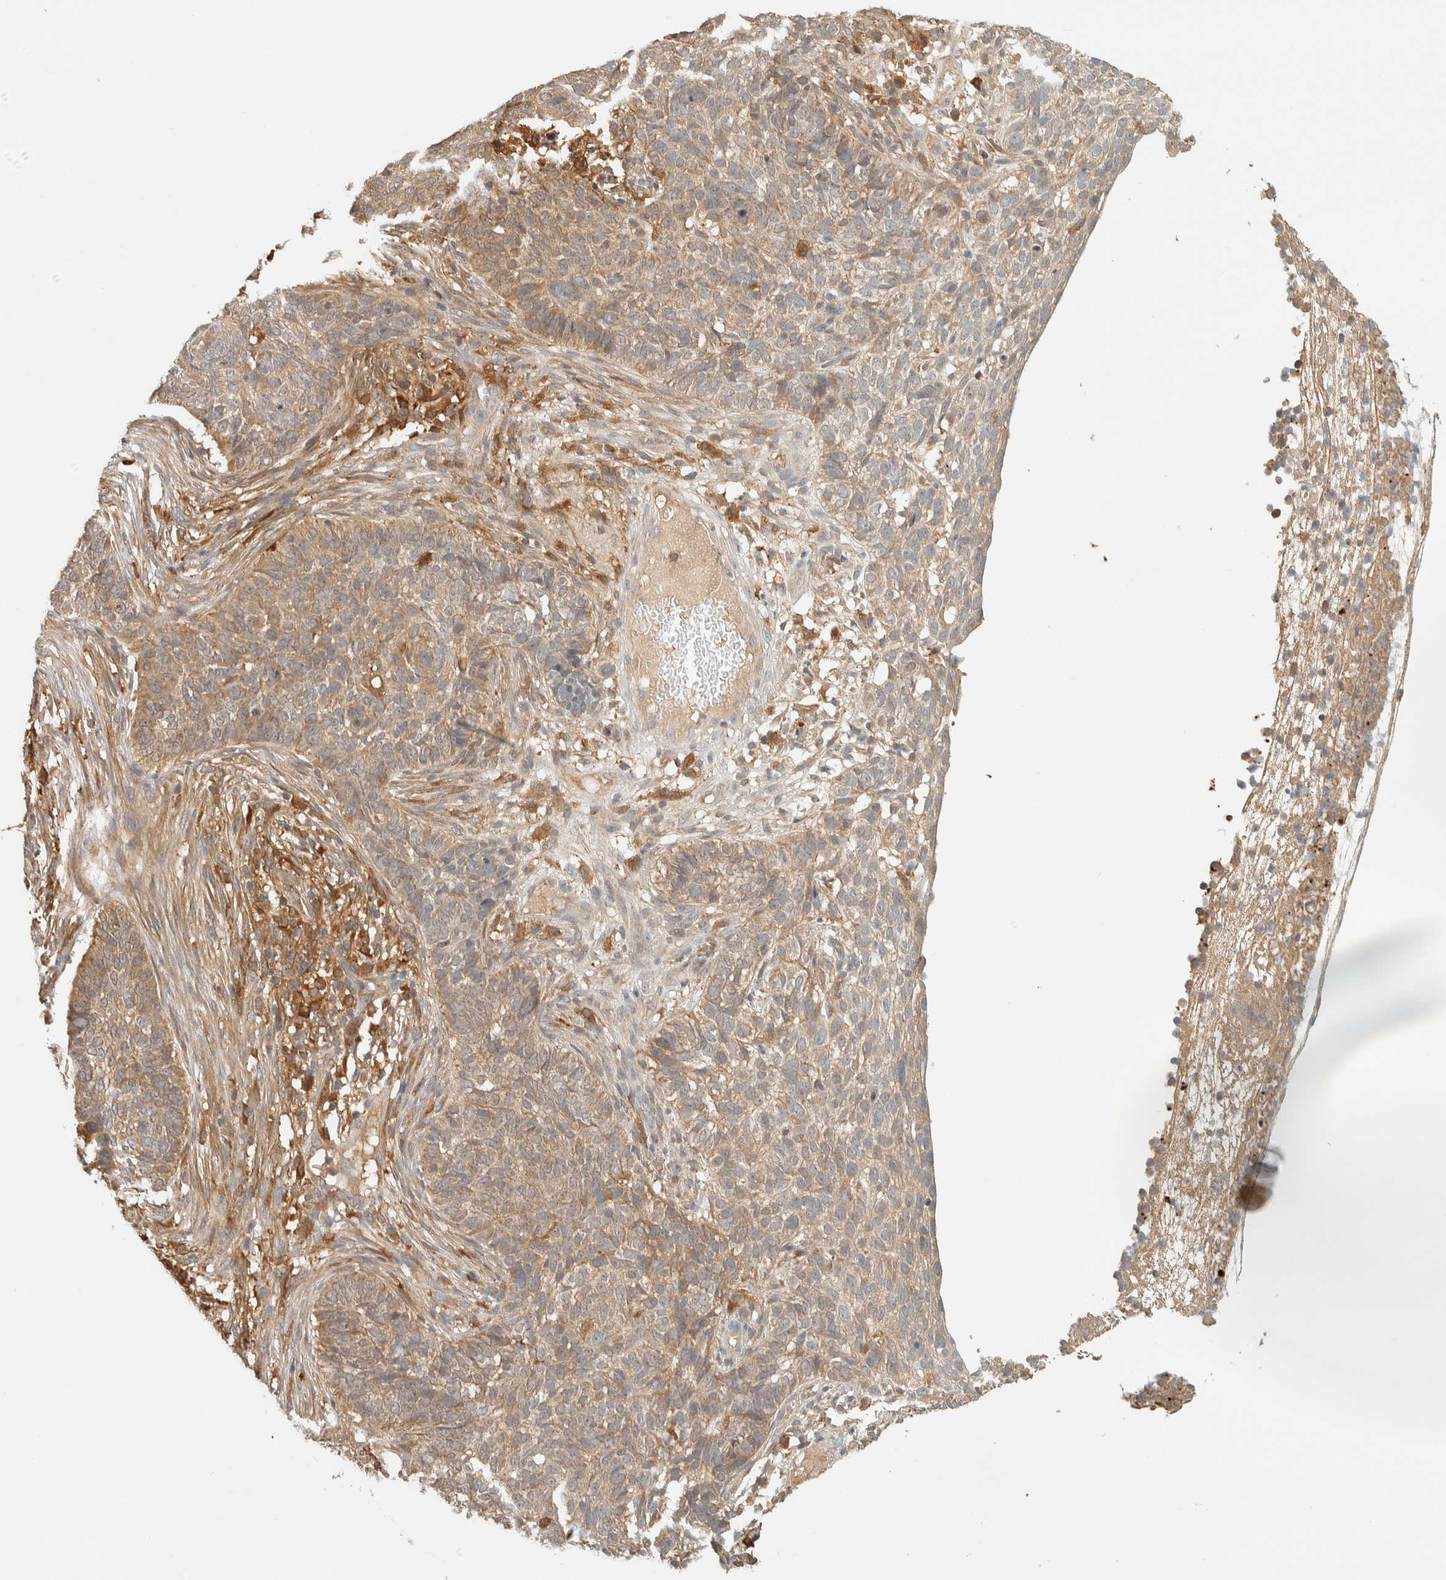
{"staining": {"intensity": "weak", "quantity": ">75%", "location": "cytoplasmic/membranous"}, "tissue": "skin cancer", "cell_type": "Tumor cells", "image_type": "cancer", "snomed": [{"axis": "morphology", "description": "Basal cell carcinoma"}, {"axis": "topography", "description": "Skin"}], "caption": "The photomicrograph shows a brown stain indicating the presence of a protein in the cytoplasmic/membranous of tumor cells in skin cancer.", "gene": "TMEM192", "patient": {"sex": "male", "age": 85}}